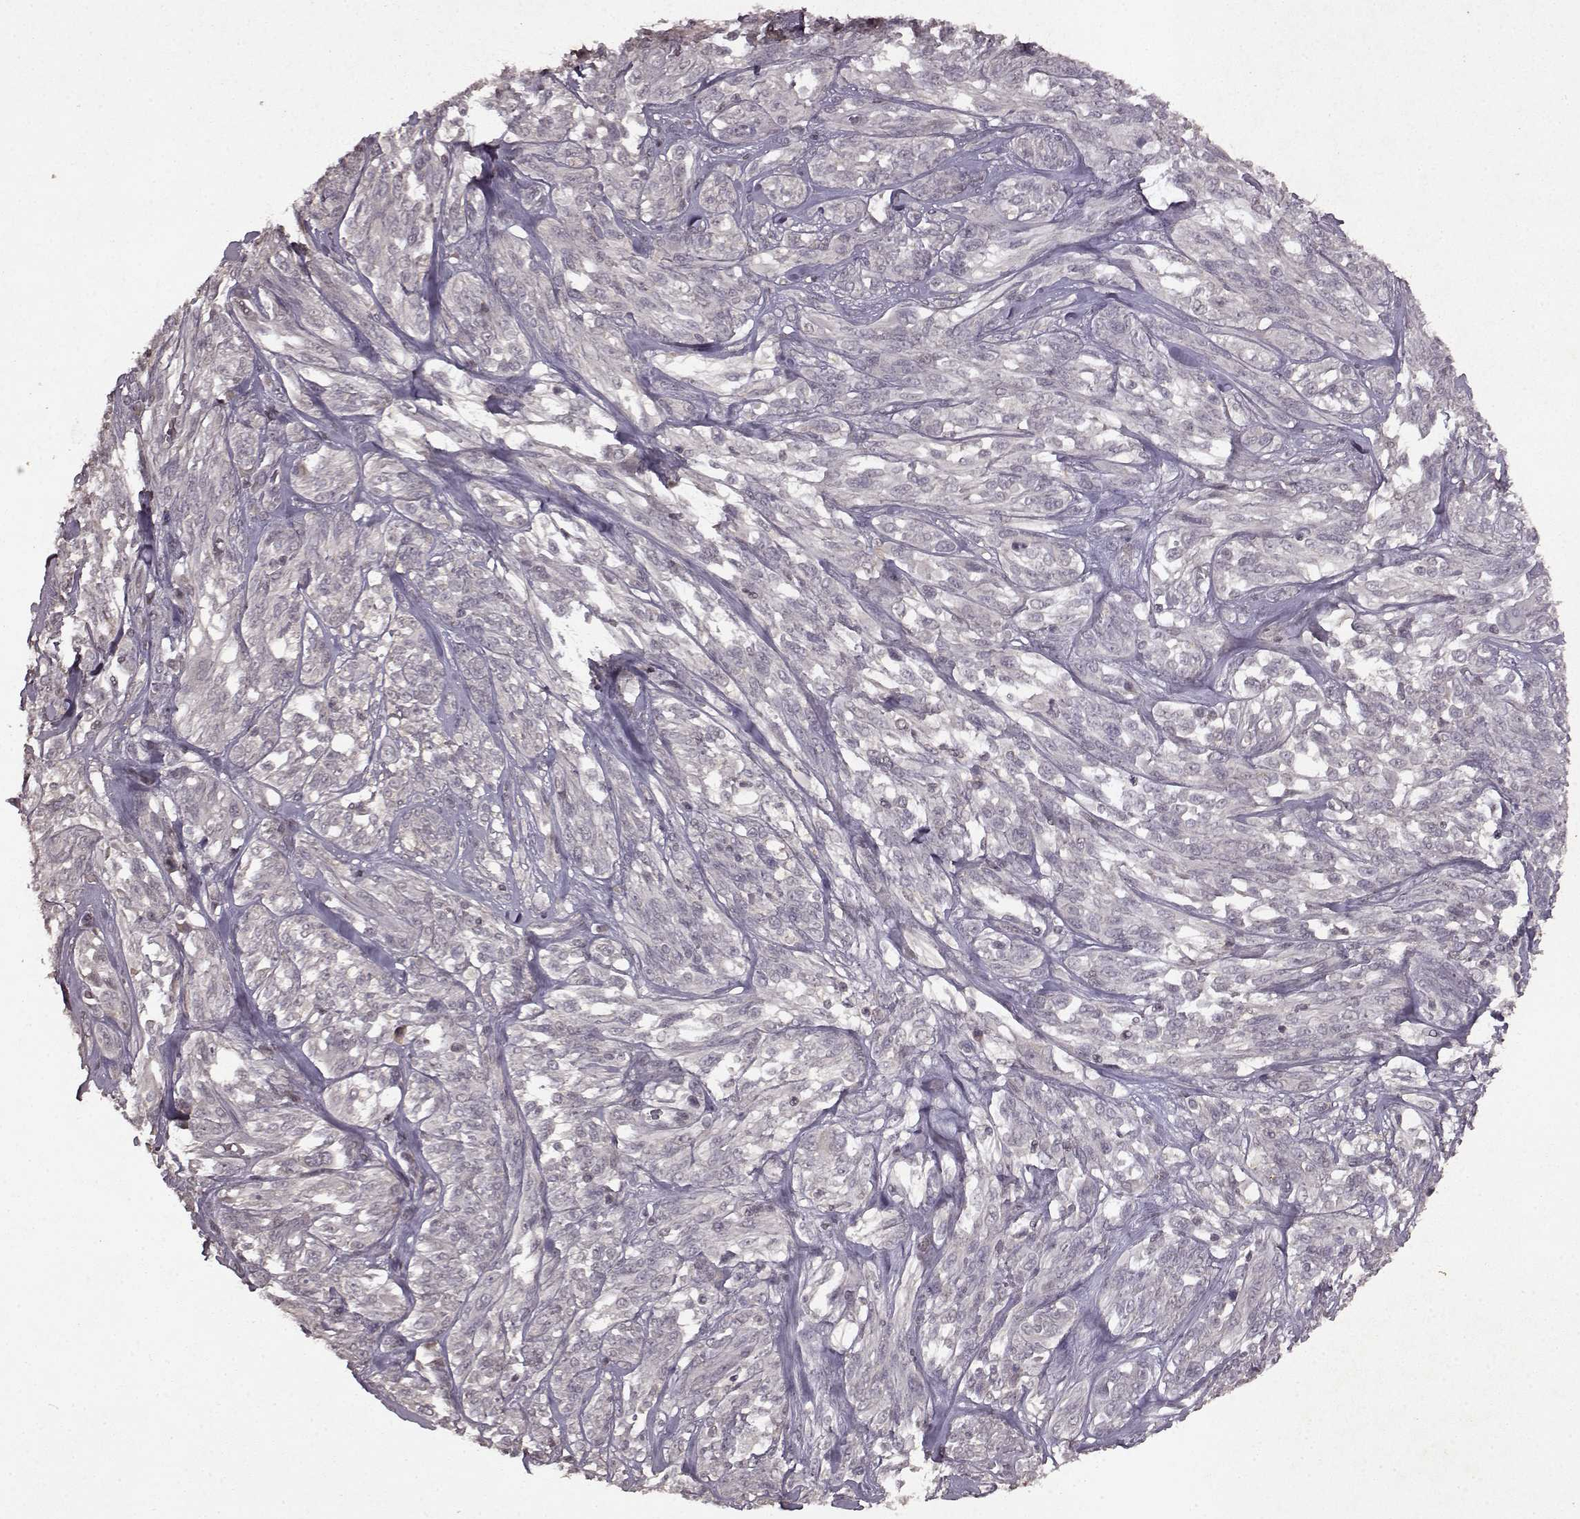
{"staining": {"intensity": "negative", "quantity": "none", "location": "none"}, "tissue": "melanoma", "cell_type": "Tumor cells", "image_type": "cancer", "snomed": [{"axis": "morphology", "description": "Malignant melanoma, NOS"}, {"axis": "topography", "description": "Skin"}], "caption": "Tumor cells show no significant expression in melanoma. (DAB IHC visualized using brightfield microscopy, high magnification).", "gene": "LHB", "patient": {"sex": "female", "age": 91}}